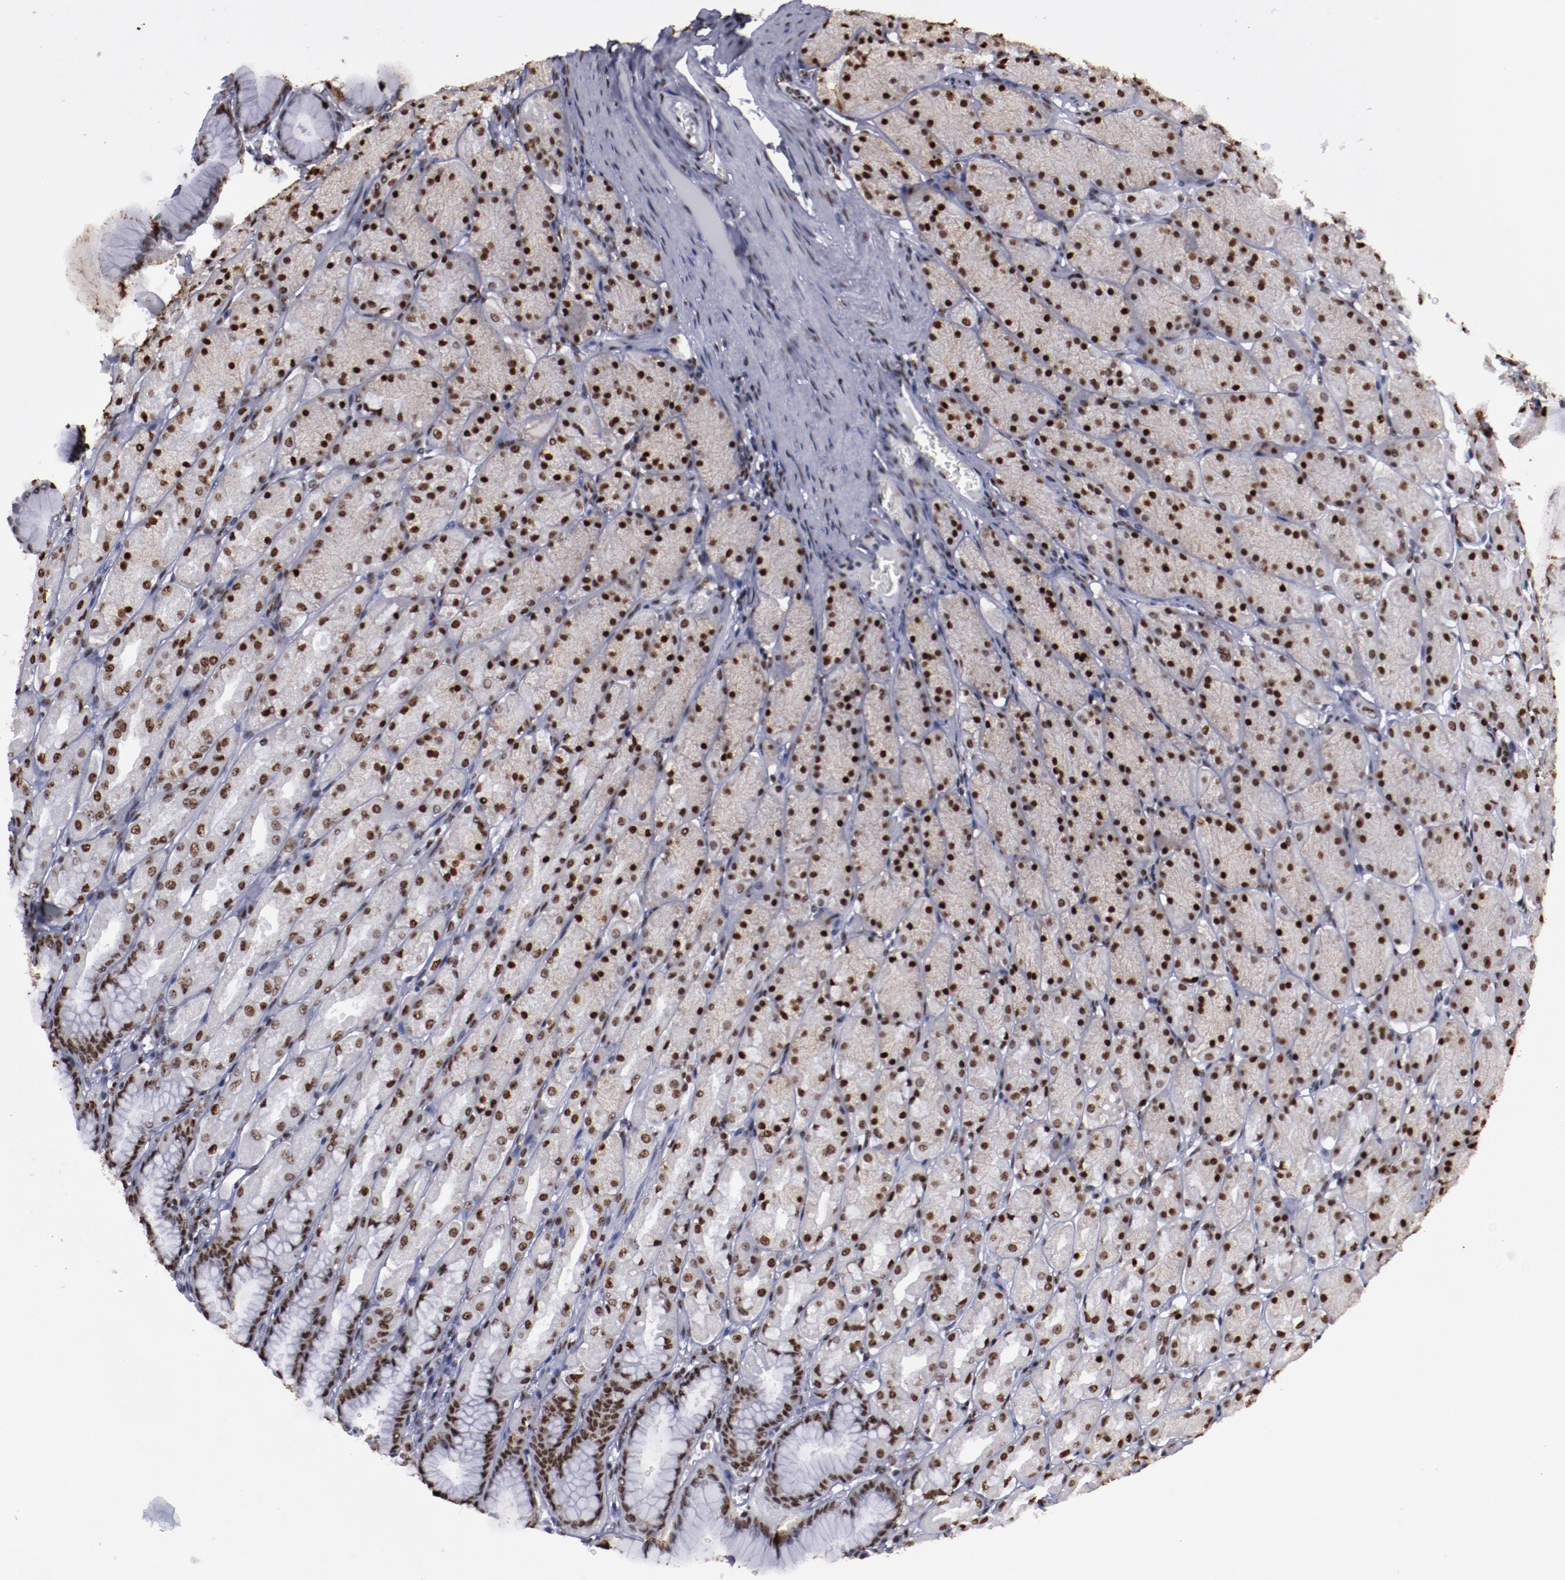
{"staining": {"intensity": "strong", "quantity": ">75%", "location": "nuclear"}, "tissue": "stomach", "cell_type": "Glandular cells", "image_type": "normal", "snomed": [{"axis": "morphology", "description": "Normal tissue, NOS"}, {"axis": "topography", "description": "Stomach, upper"}], "caption": "A micrograph showing strong nuclear positivity in about >75% of glandular cells in normal stomach, as visualized by brown immunohistochemical staining.", "gene": "HNRNPA1L3", "patient": {"sex": "female", "age": 56}}